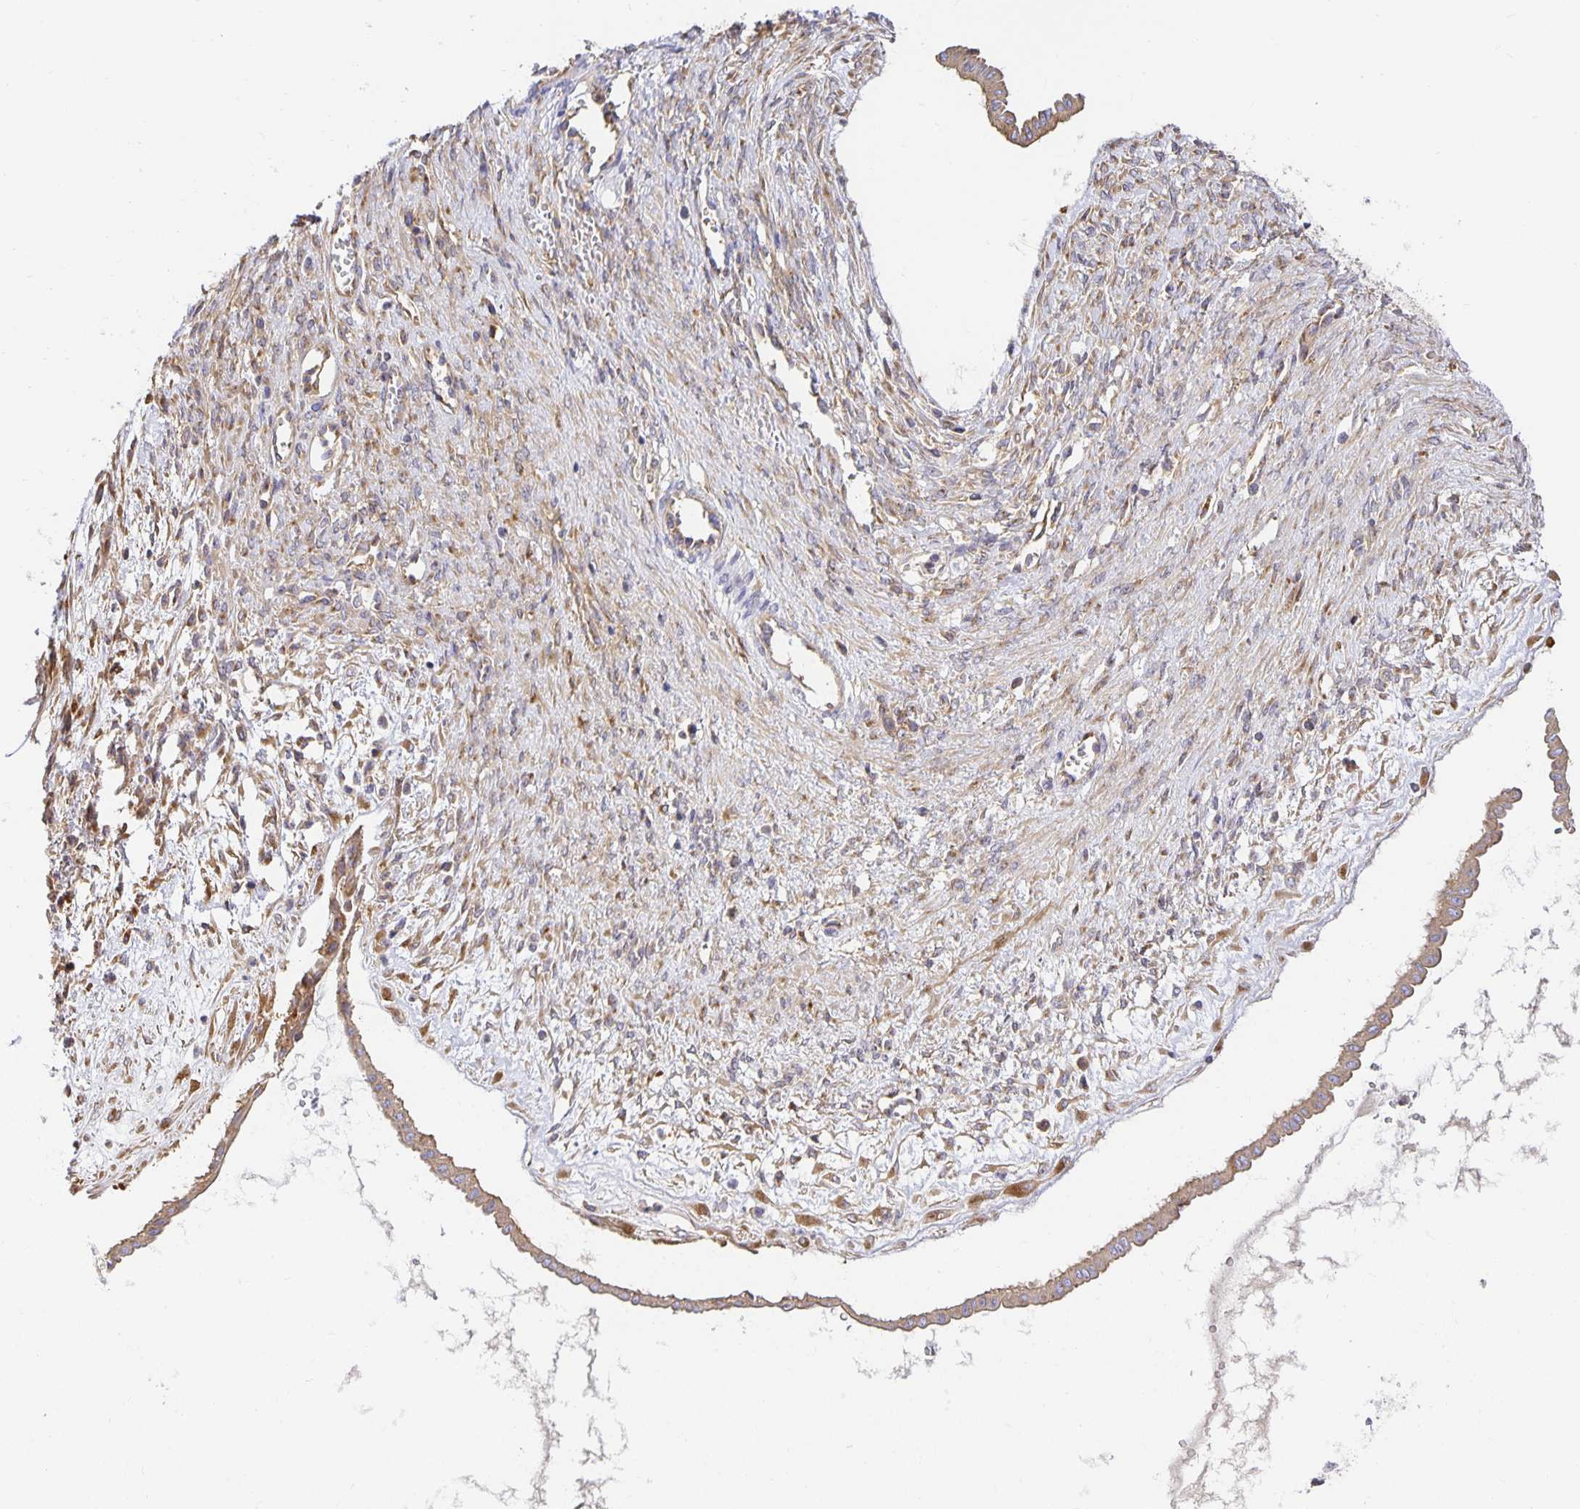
{"staining": {"intensity": "moderate", "quantity": ">75%", "location": "cytoplasmic/membranous"}, "tissue": "ovarian cancer", "cell_type": "Tumor cells", "image_type": "cancer", "snomed": [{"axis": "morphology", "description": "Cystadenocarcinoma, mucinous, NOS"}, {"axis": "topography", "description": "Ovary"}], "caption": "The image exhibits immunohistochemical staining of ovarian mucinous cystadenocarcinoma. There is moderate cytoplasmic/membranous positivity is present in about >75% of tumor cells.", "gene": "USO1", "patient": {"sex": "female", "age": 73}}